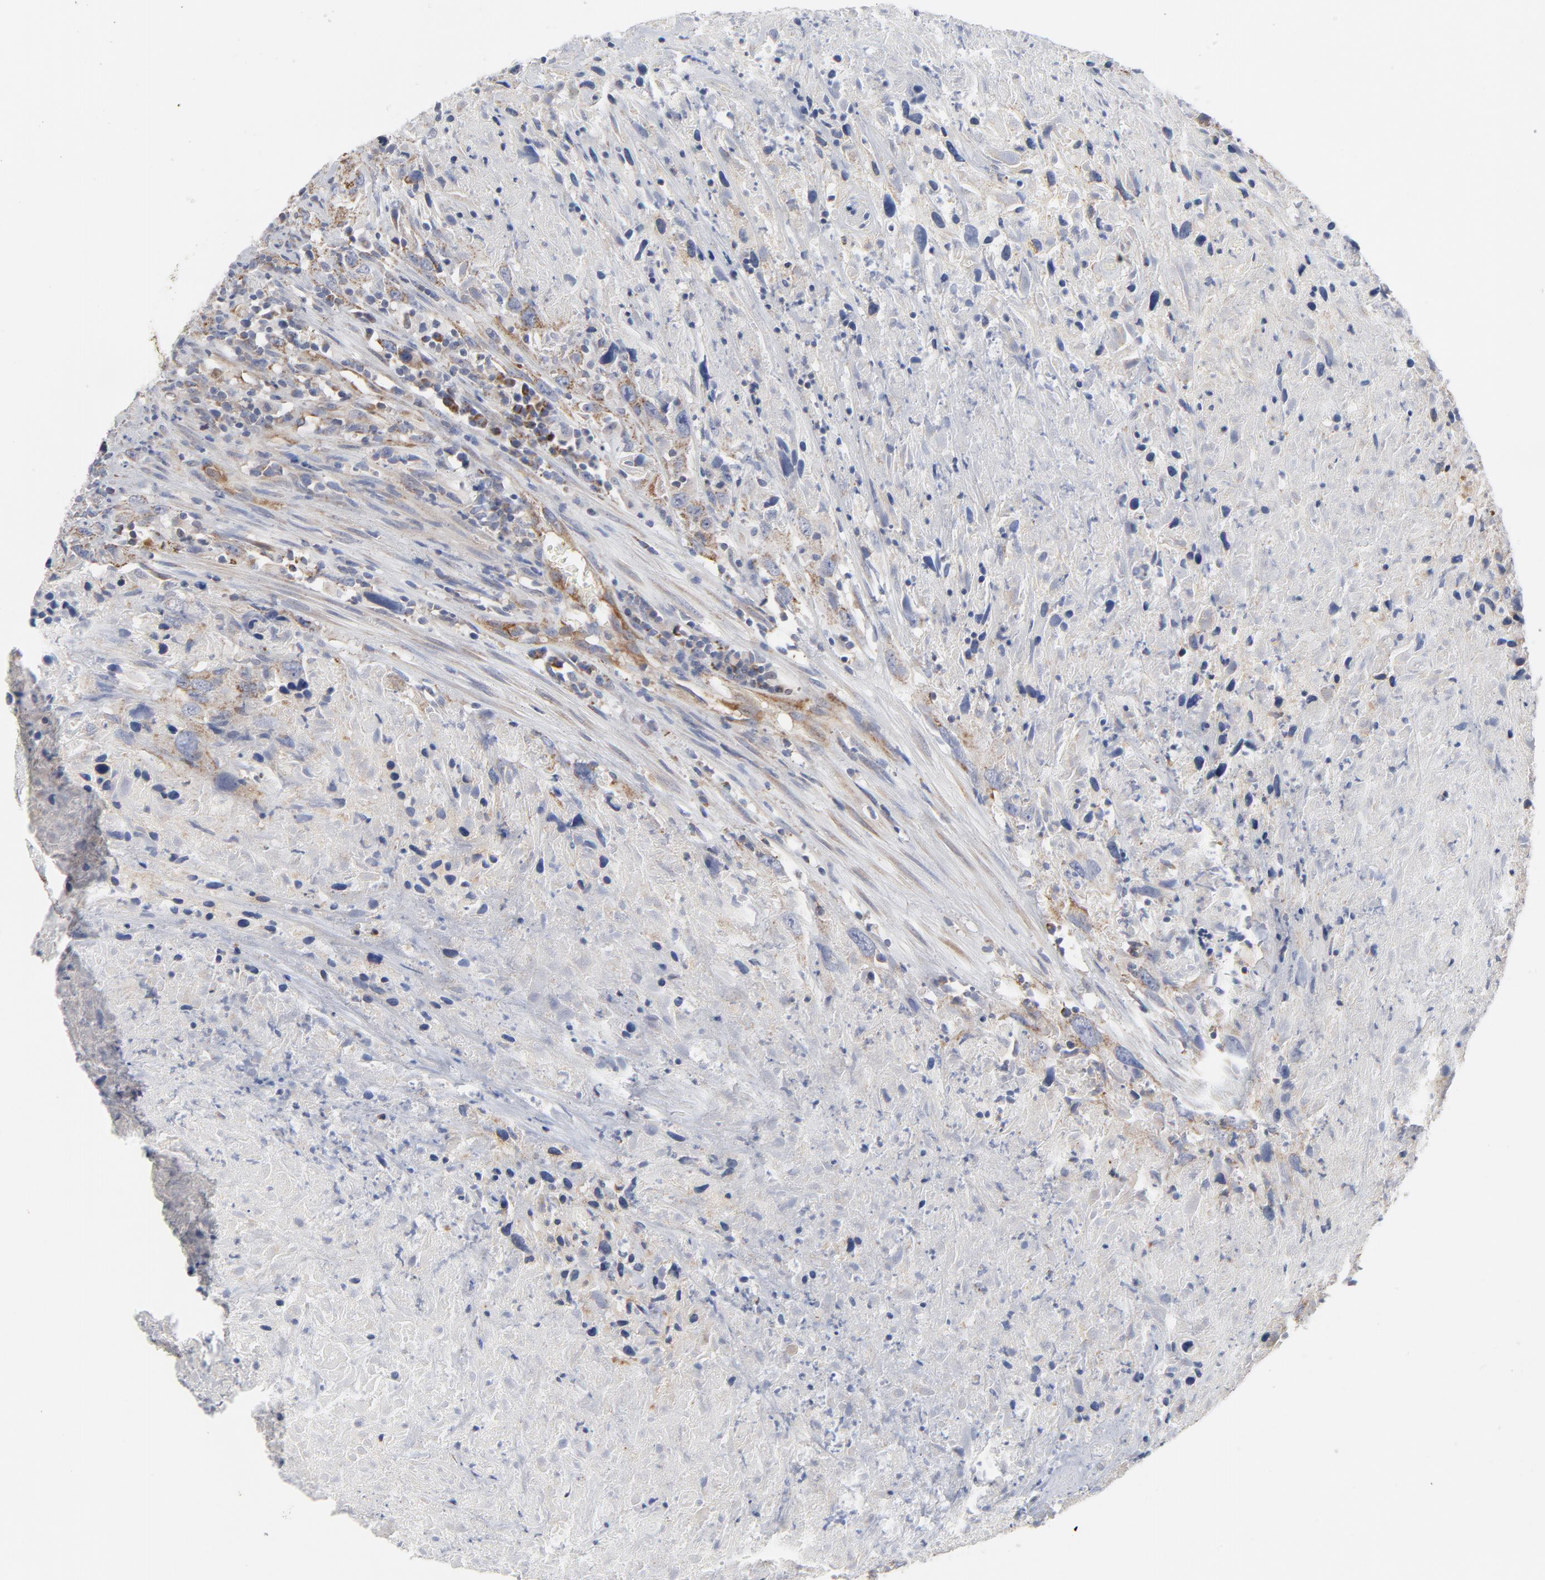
{"staining": {"intensity": "weak", "quantity": ">75%", "location": "cytoplasmic/membranous"}, "tissue": "urothelial cancer", "cell_type": "Tumor cells", "image_type": "cancer", "snomed": [{"axis": "morphology", "description": "Urothelial carcinoma, High grade"}, {"axis": "topography", "description": "Urinary bladder"}], "caption": "Immunohistochemical staining of human urothelial cancer displays weak cytoplasmic/membranous protein staining in approximately >75% of tumor cells.", "gene": "OXA1L", "patient": {"sex": "male", "age": 61}}